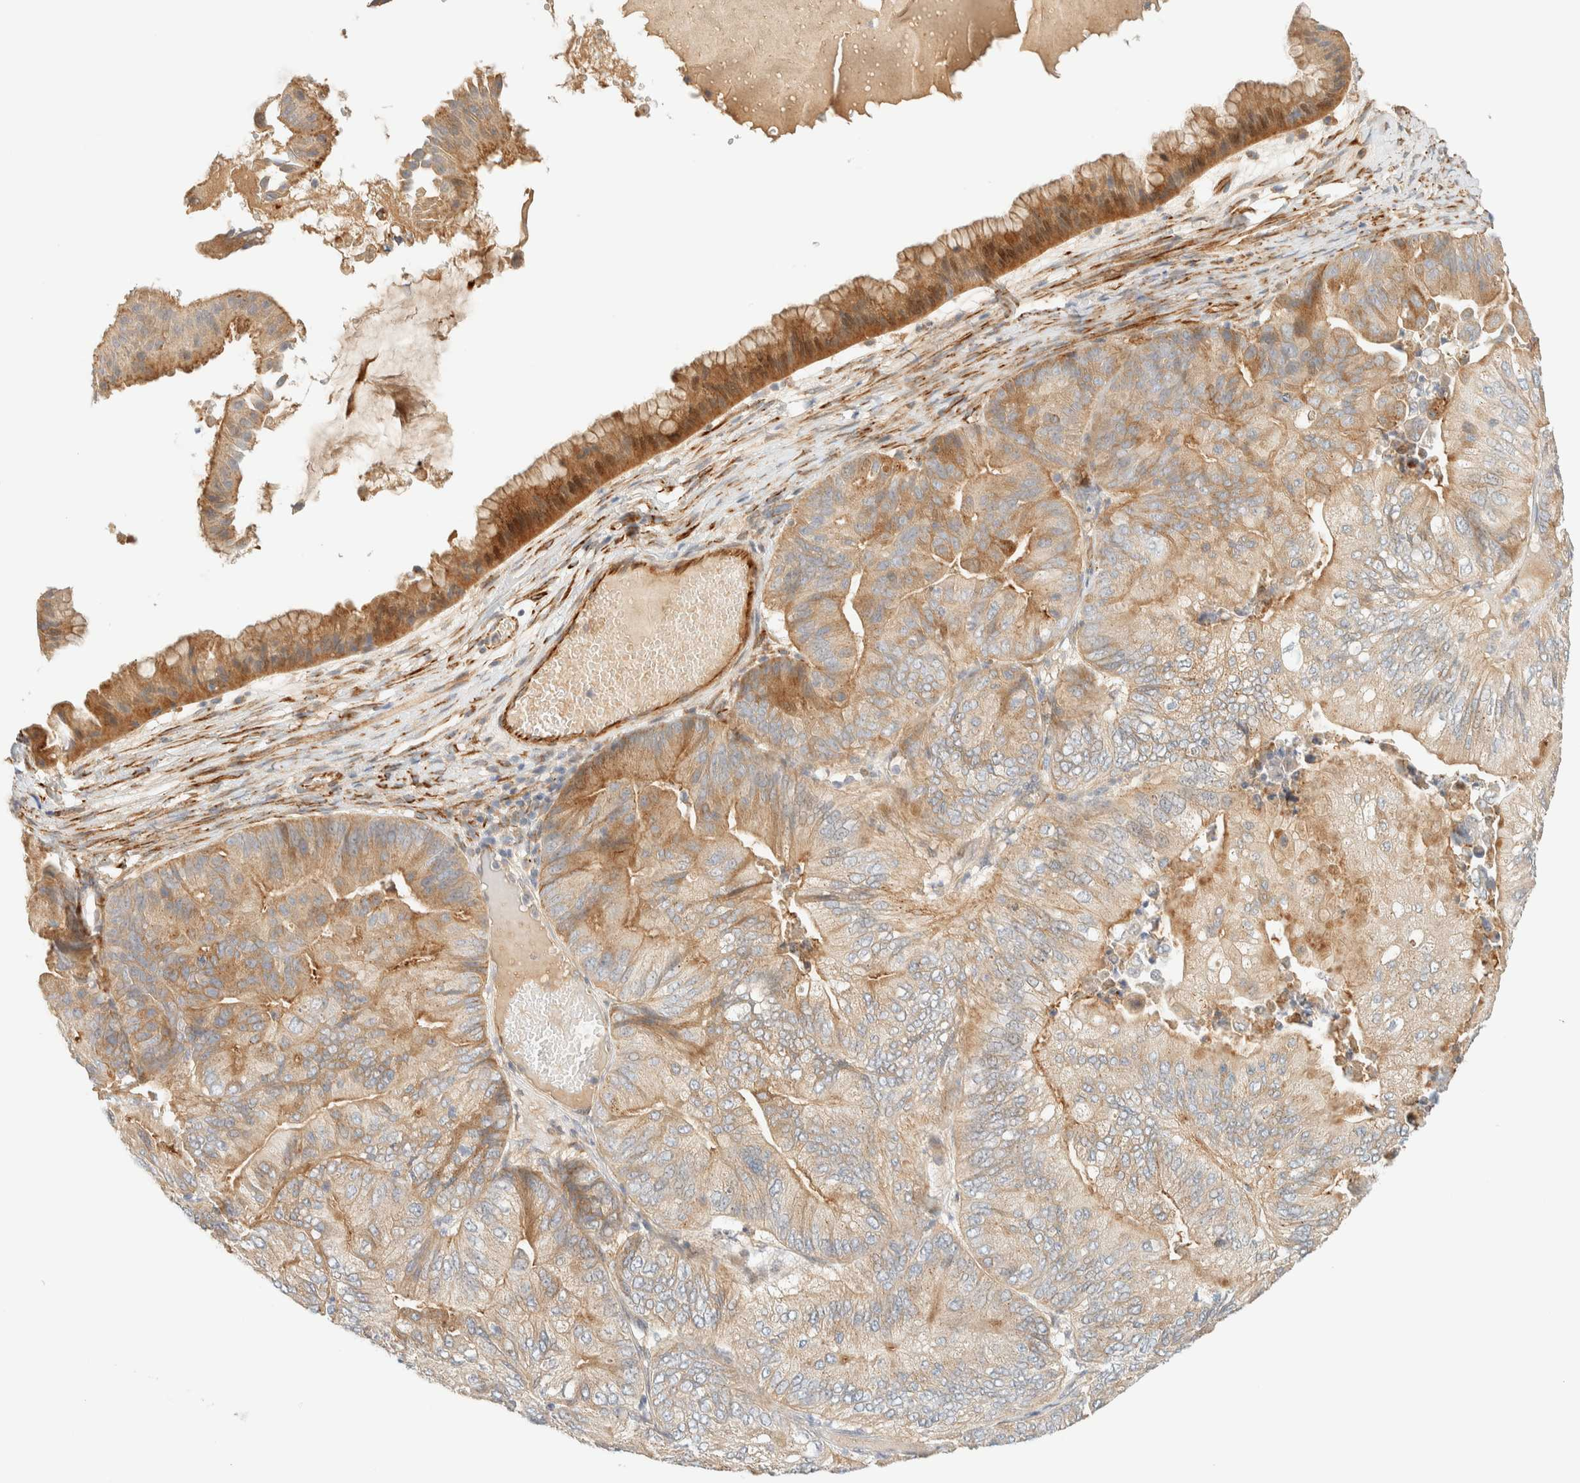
{"staining": {"intensity": "moderate", "quantity": ">75%", "location": "cytoplasmic/membranous"}, "tissue": "ovarian cancer", "cell_type": "Tumor cells", "image_type": "cancer", "snomed": [{"axis": "morphology", "description": "Cystadenocarcinoma, mucinous, NOS"}, {"axis": "topography", "description": "Ovary"}], "caption": "Immunohistochemical staining of human ovarian cancer (mucinous cystadenocarcinoma) displays moderate cytoplasmic/membranous protein expression in about >75% of tumor cells.", "gene": "FAT1", "patient": {"sex": "female", "age": 61}}